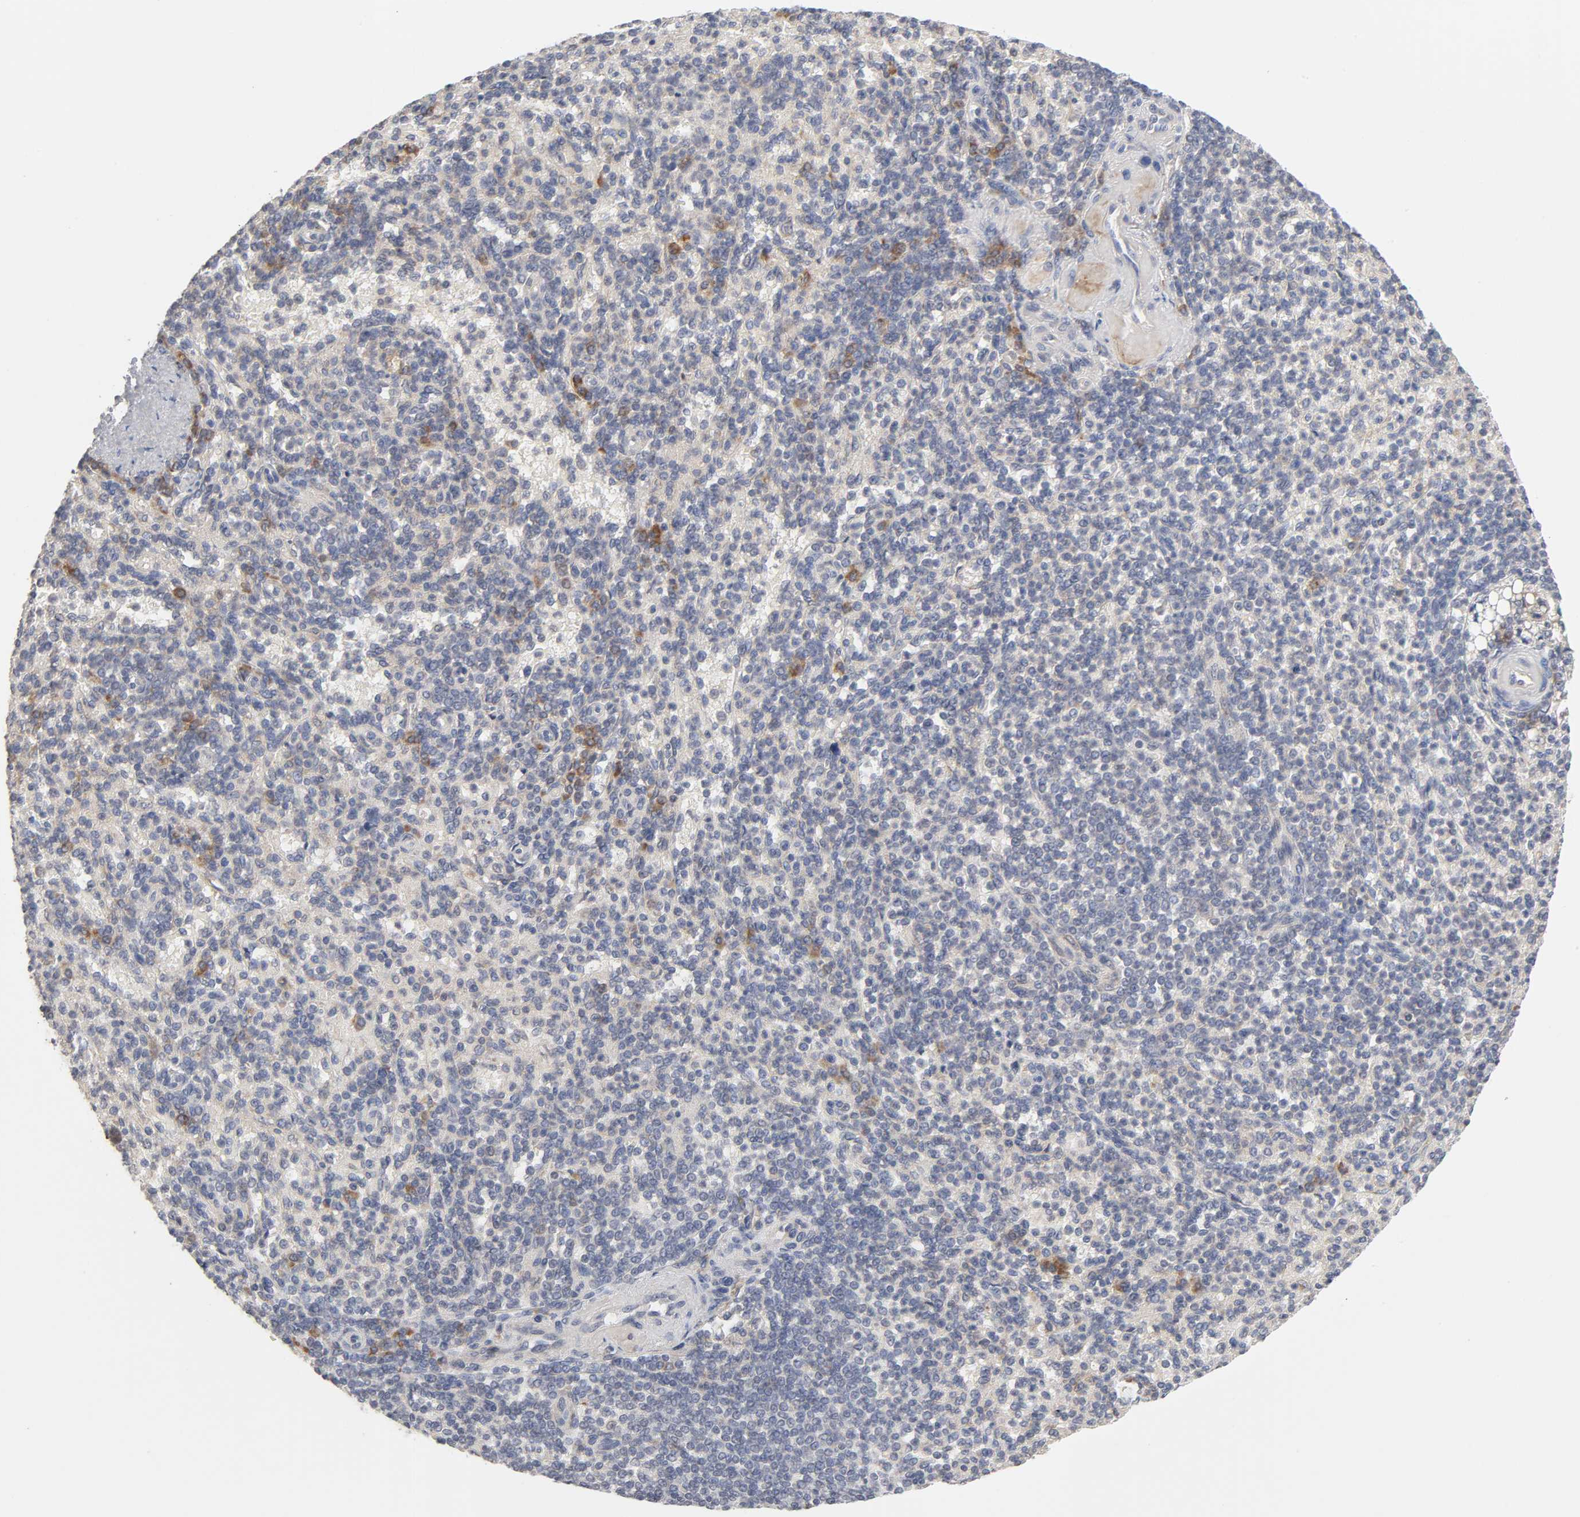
{"staining": {"intensity": "moderate", "quantity": ">75%", "location": "cytoplasmic/membranous"}, "tissue": "spleen", "cell_type": "Cells in red pulp", "image_type": "normal", "snomed": [{"axis": "morphology", "description": "Normal tissue, NOS"}, {"axis": "topography", "description": "Spleen"}], "caption": "The immunohistochemical stain highlights moderate cytoplasmic/membranous staining in cells in red pulp of normal spleen. (IHC, brightfield microscopy, high magnification).", "gene": "IL4R", "patient": {"sex": "female", "age": 74}}